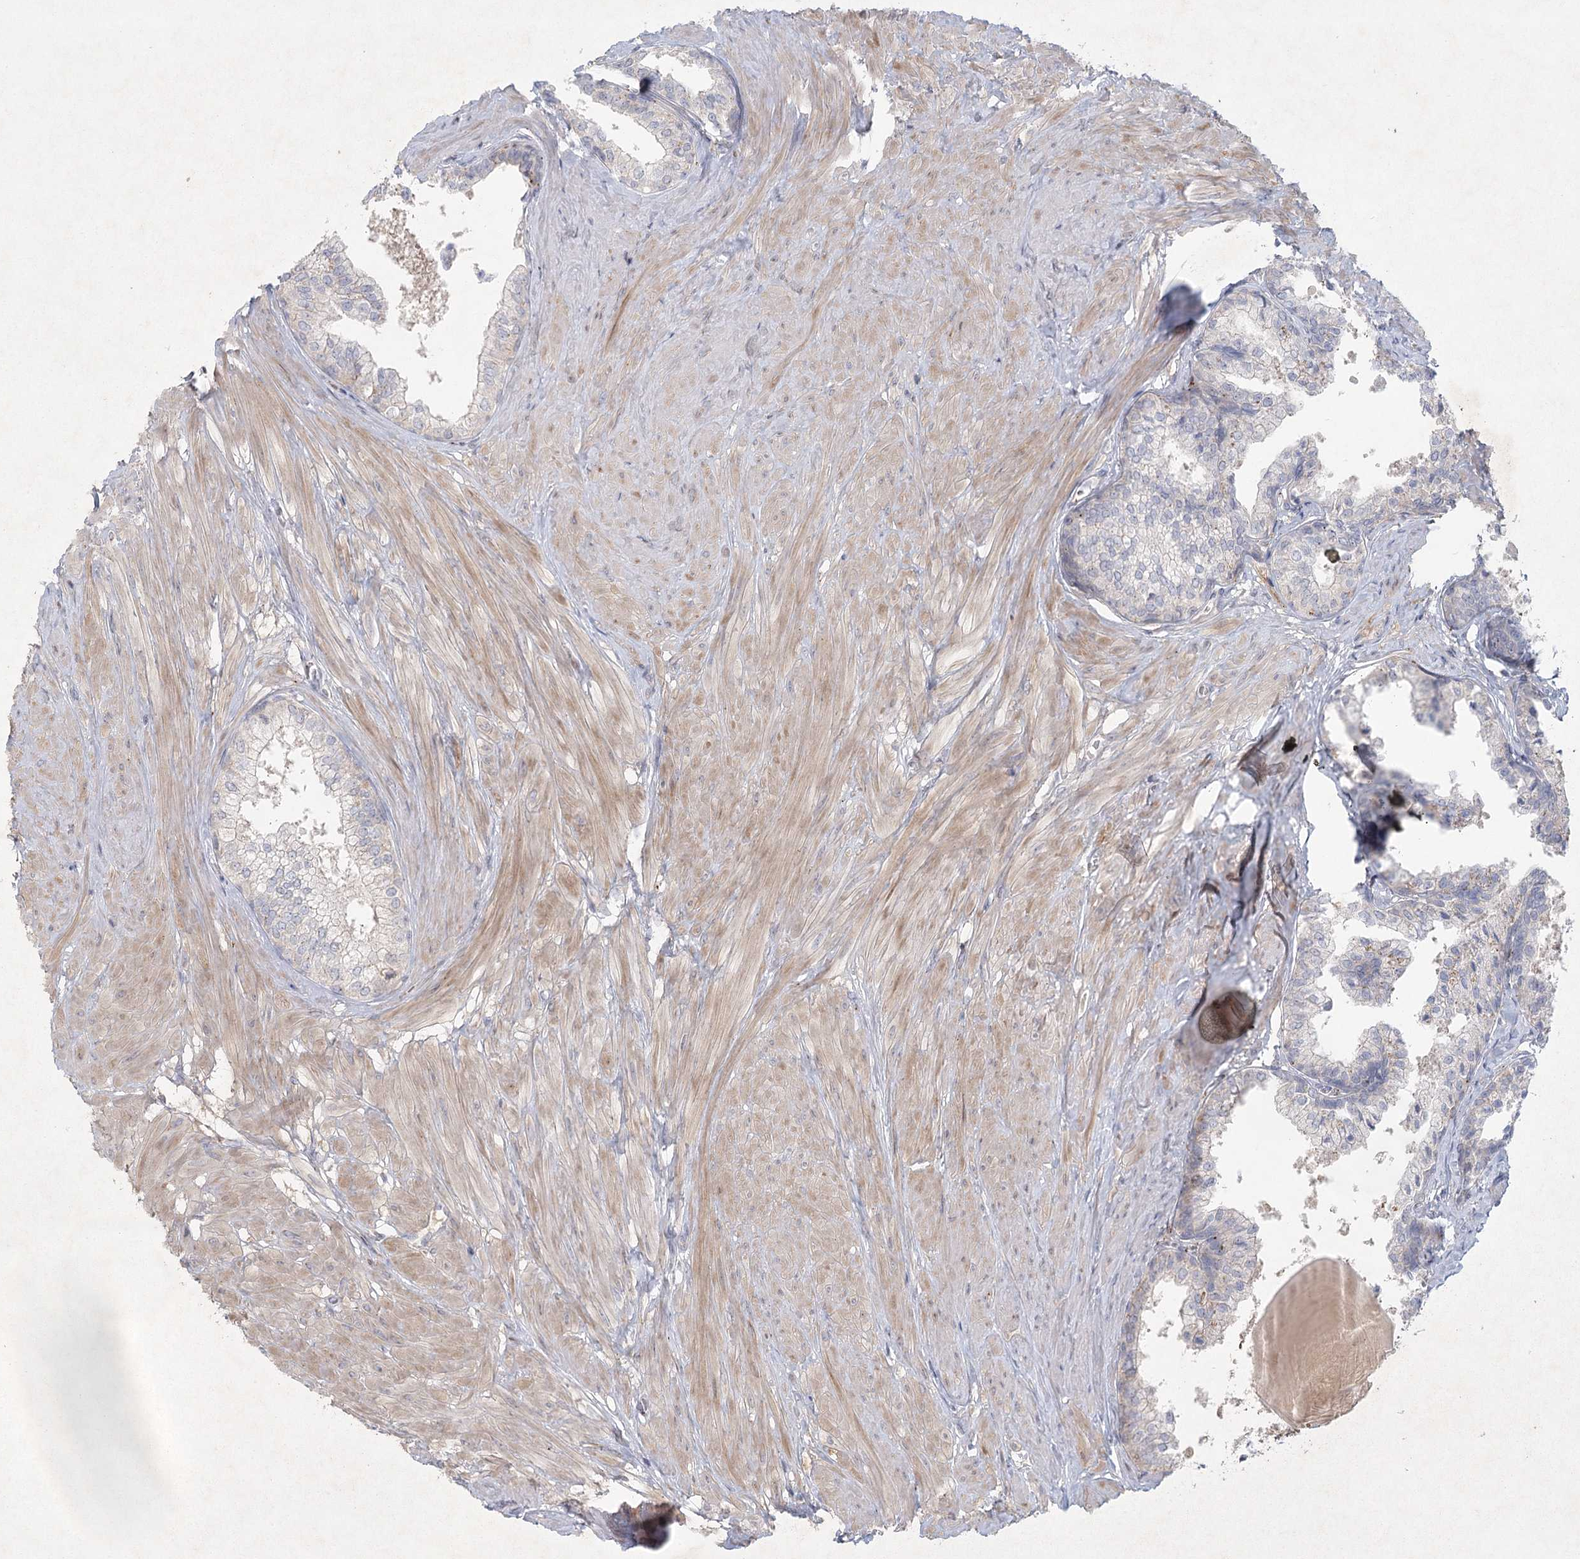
{"staining": {"intensity": "moderate", "quantity": "<25%", "location": "cytoplasmic/membranous"}, "tissue": "prostate", "cell_type": "Glandular cells", "image_type": "normal", "snomed": [{"axis": "morphology", "description": "Normal tissue, NOS"}, {"axis": "topography", "description": "Prostate"}], "caption": "A micrograph of human prostate stained for a protein demonstrates moderate cytoplasmic/membranous brown staining in glandular cells. The staining was performed using DAB, with brown indicating positive protein expression. Nuclei are stained blue with hematoxylin.", "gene": "FAM110C", "patient": {"sex": "male", "age": 48}}